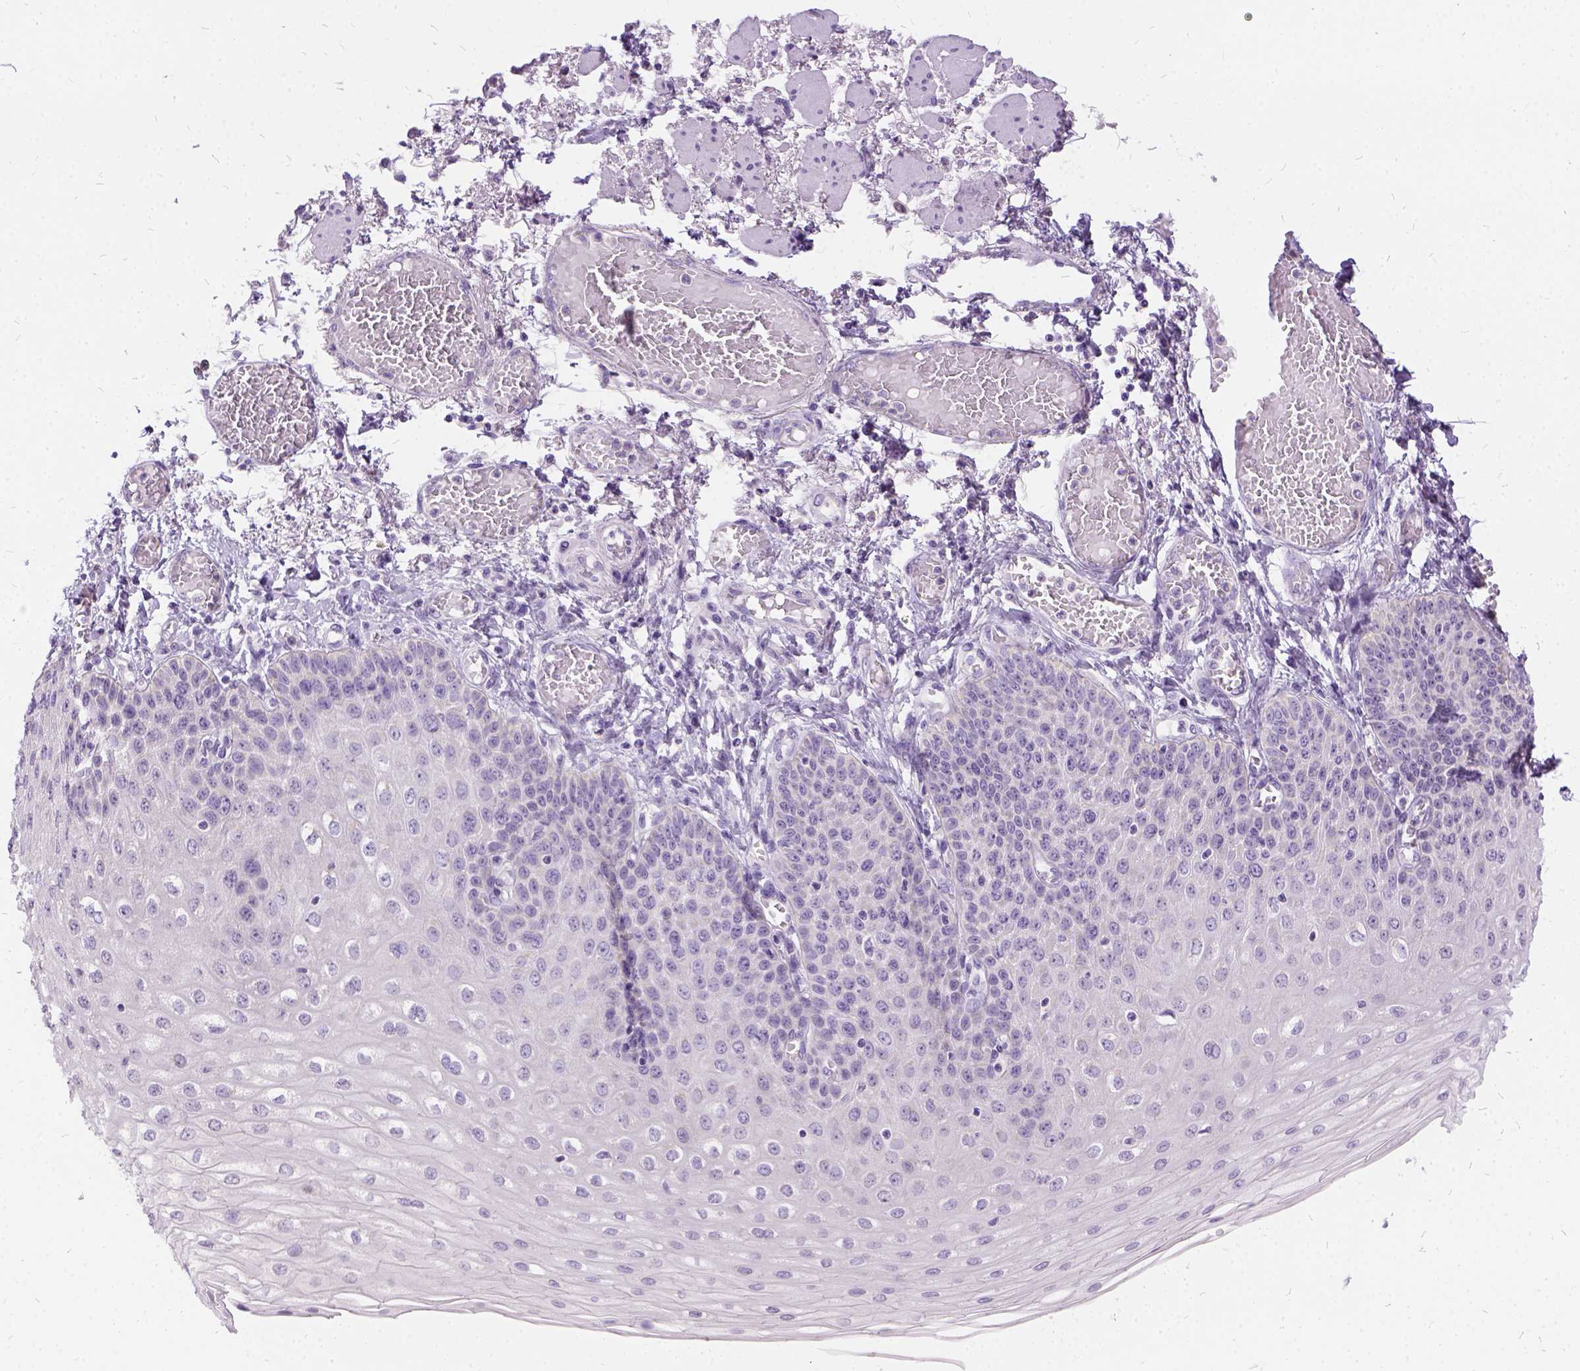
{"staining": {"intensity": "negative", "quantity": "none", "location": "none"}, "tissue": "esophagus", "cell_type": "Squamous epithelial cells", "image_type": "normal", "snomed": [{"axis": "morphology", "description": "Normal tissue, NOS"}, {"axis": "morphology", "description": "Adenocarcinoma, NOS"}, {"axis": "topography", "description": "Esophagus"}], "caption": "Immunohistochemical staining of benign esophagus reveals no significant expression in squamous epithelial cells. Nuclei are stained in blue.", "gene": "FDX1", "patient": {"sex": "male", "age": 81}}